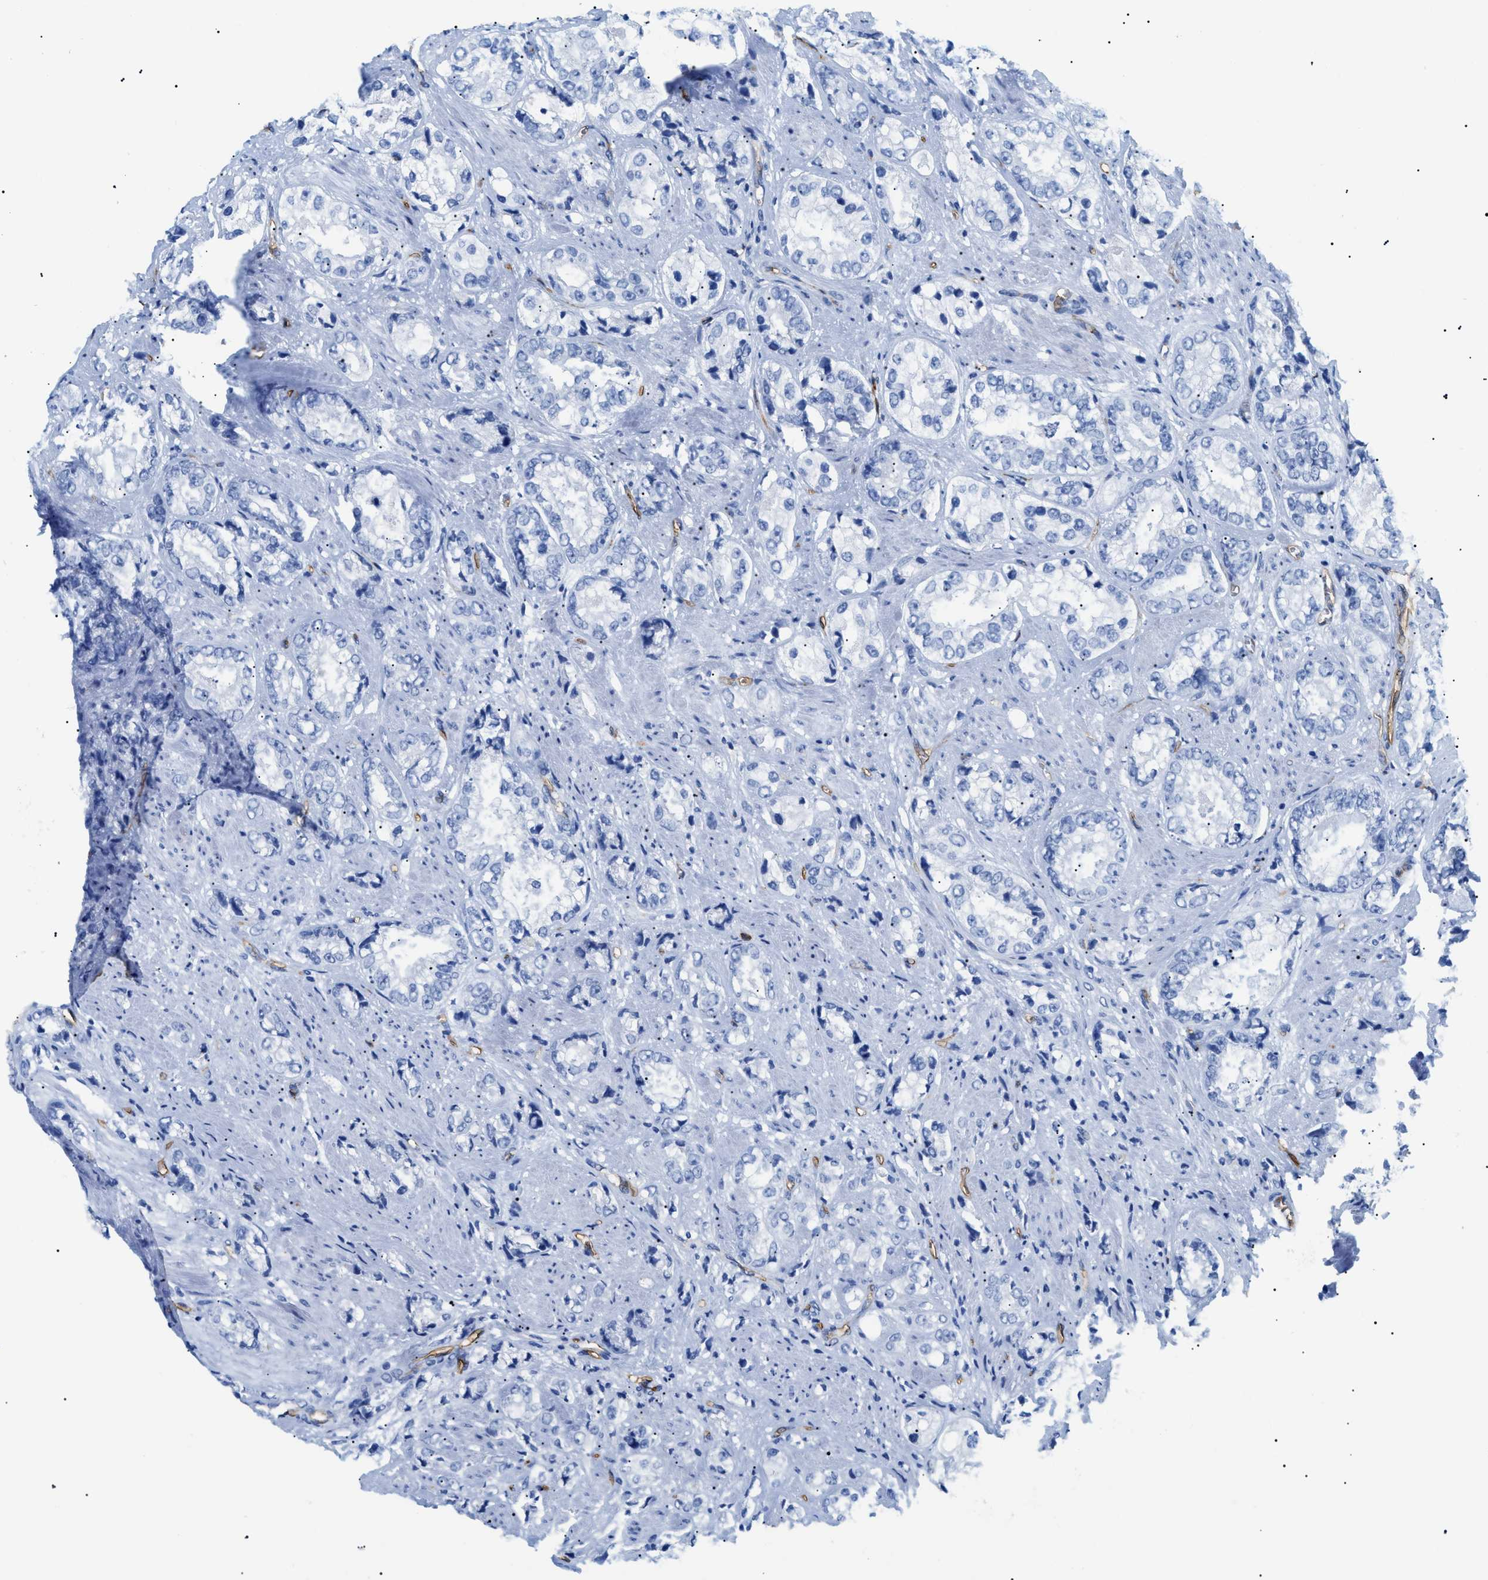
{"staining": {"intensity": "negative", "quantity": "none", "location": "none"}, "tissue": "prostate cancer", "cell_type": "Tumor cells", "image_type": "cancer", "snomed": [{"axis": "morphology", "description": "Adenocarcinoma, High grade"}, {"axis": "topography", "description": "Prostate"}], "caption": "Histopathology image shows no protein staining in tumor cells of adenocarcinoma (high-grade) (prostate) tissue.", "gene": "PODXL", "patient": {"sex": "male", "age": 61}}